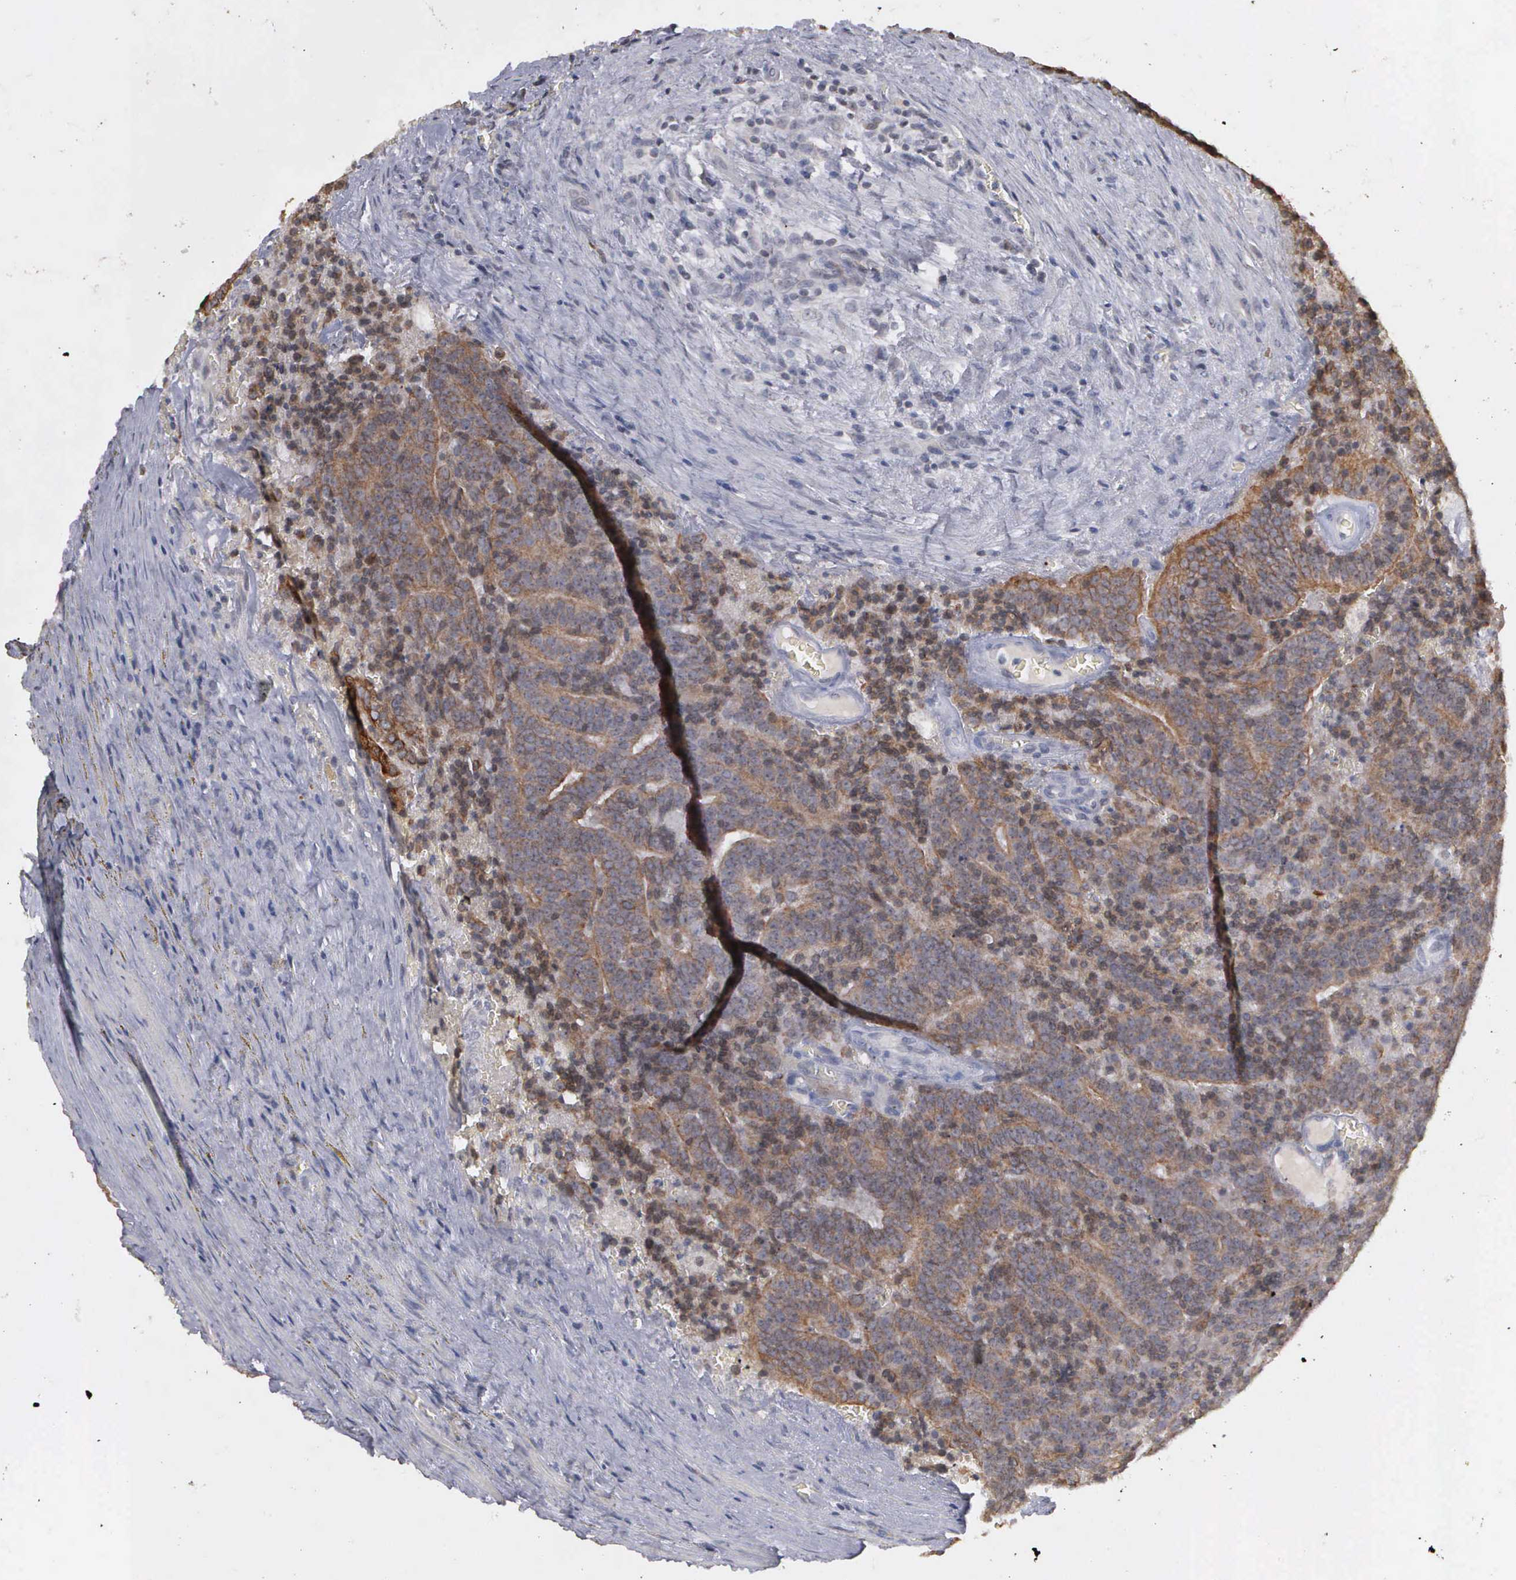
{"staining": {"intensity": "weak", "quantity": "25%-75%", "location": "cytoplasmic/membranous"}, "tissue": "prostate cancer", "cell_type": "Tumor cells", "image_type": "cancer", "snomed": [{"axis": "morphology", "description": "Adenocarcinoma, Medium grade"}, {"axis": "topography", "description": "Prostate"}], "caption": "Prostate adenocarcinoma (medium-grade) tissue reveals weak cytoplasmic/membranous positivity in about 25%-75% of tumor cells", "gene": "WDR89", "patient": {"sex": "male", "age": 65}}